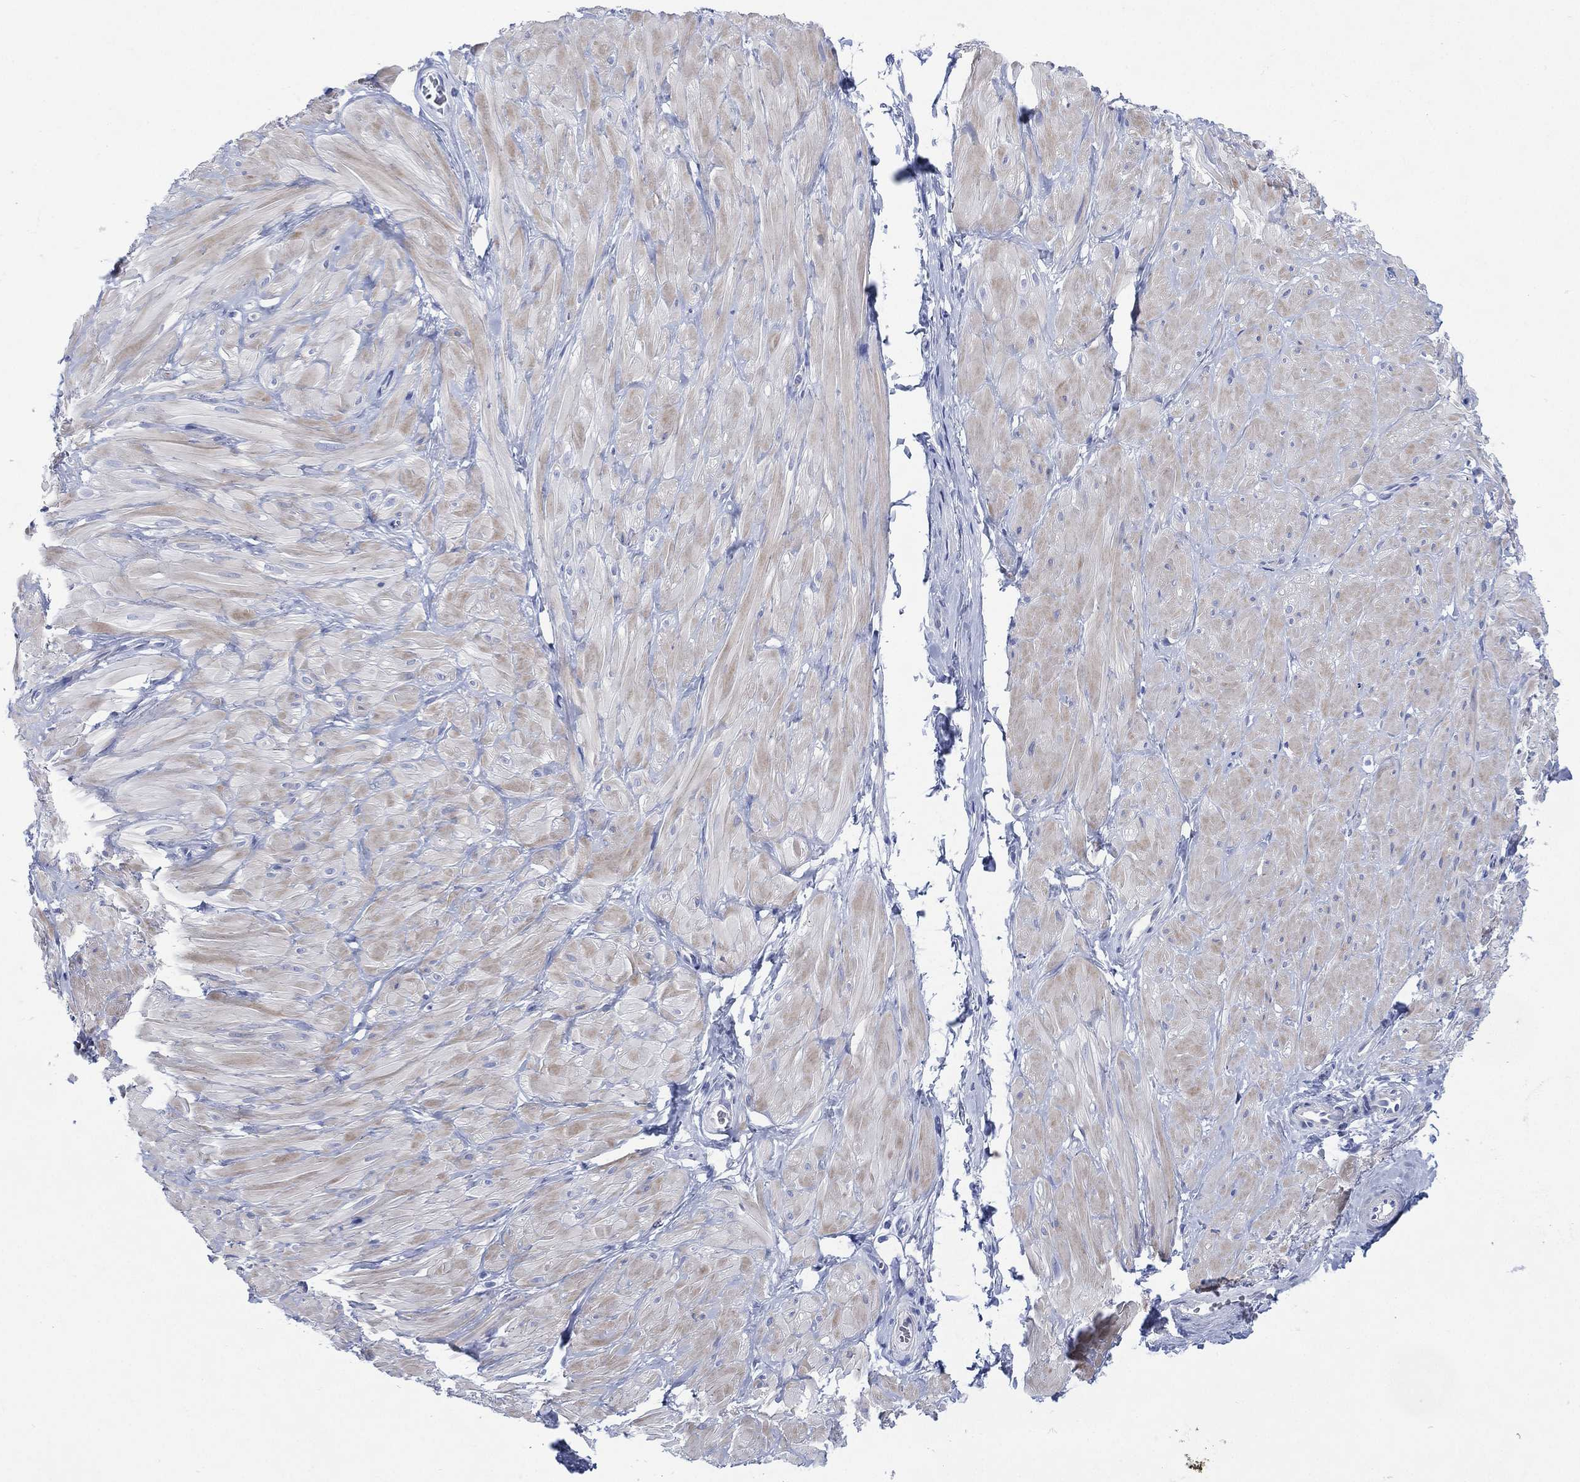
{"staining": {"intensity": "negative", "quantity": "none", "location": "none"}, "tissue": "soft tissue", "cell_type": "Fibroblasts", "image_type": "normal", "snomed": [{"axis": "morphology", "description": "Normal tissue, NOS"}, {"axis": "topography", "description": "Smooth muscle"}, {"axis": "topography", "description": "Peripheral nerve tissue"}], "caption": "High magnification brightfield microscopy of benign soft tissue stained with DAB (3,3'-diaminobenzidine) (brown) and counterstained with hematoxylin (blue): fibroblasts show no significant expression. (DAB (3,3'-diaminobenzidine) immunohistochemistry (IHC) visualized using brightfield microscopy, high magnification).", "gene": "SHCBP1L", "patient": {"sex": "male", "age": 22}}